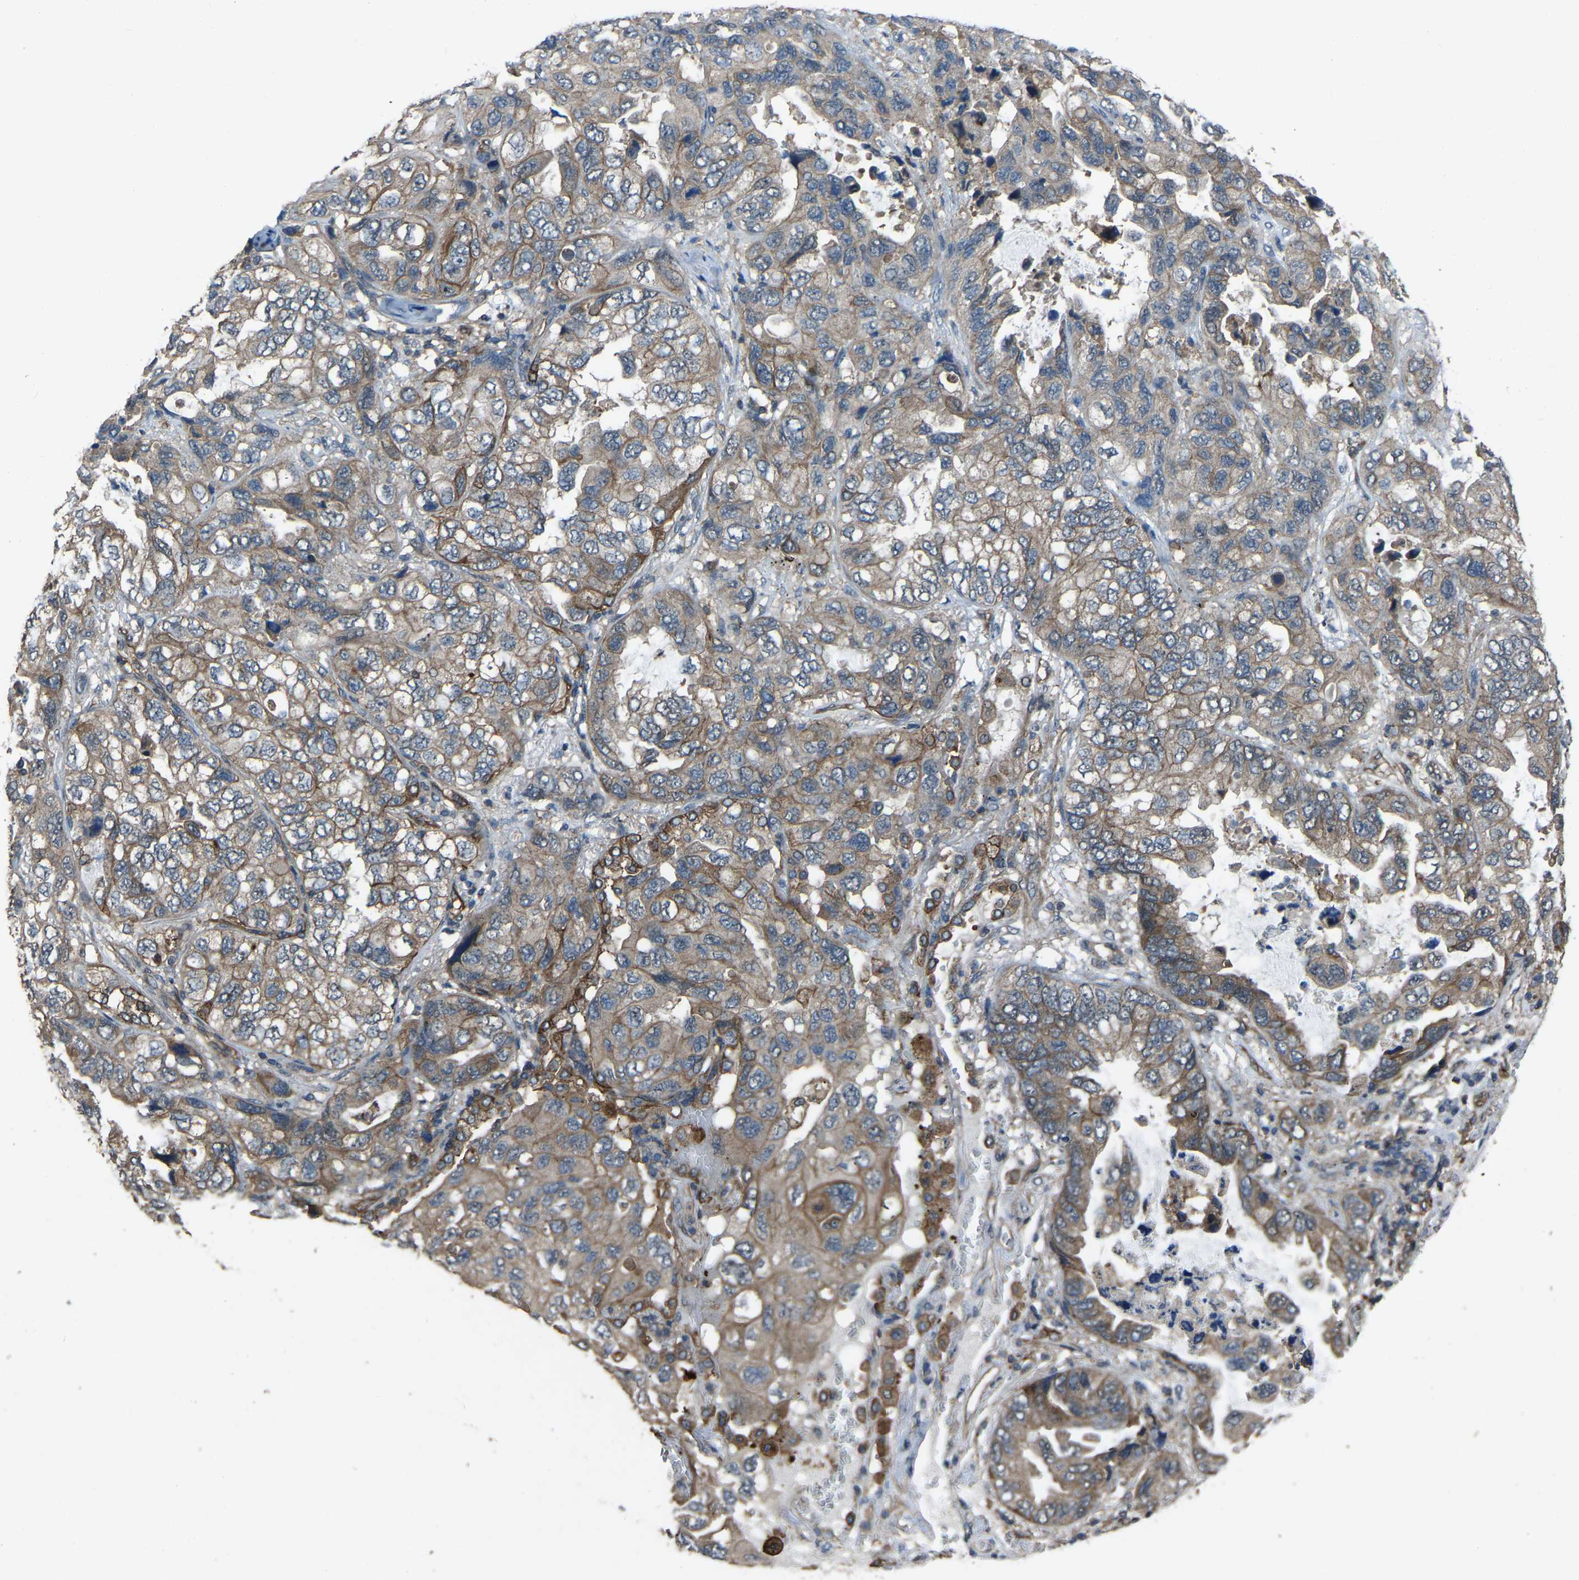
{"staining": {"intensity": "weak", "quantity": "25%-75%", "location": "cytoplasmic/membranous"}, "tissue": "lung cancer", "cell_type": "Tumor cells", "image_type": "cancer", "snomed": [{"axis": "morphology", "description": "Squamous cell carcinoma, NOS"}, {"axis": "topography", "description": "Lung"}], "caption": "Protein staining demonstrates weak cytoplasmic/membranous expression in about 25%-75% of tumor cells in lung cancer. (Brightfield microscopy of DAB IHC at high magnification).", "gene": "SLC4A2", "patient": {"sex": "female", "age": 73}}